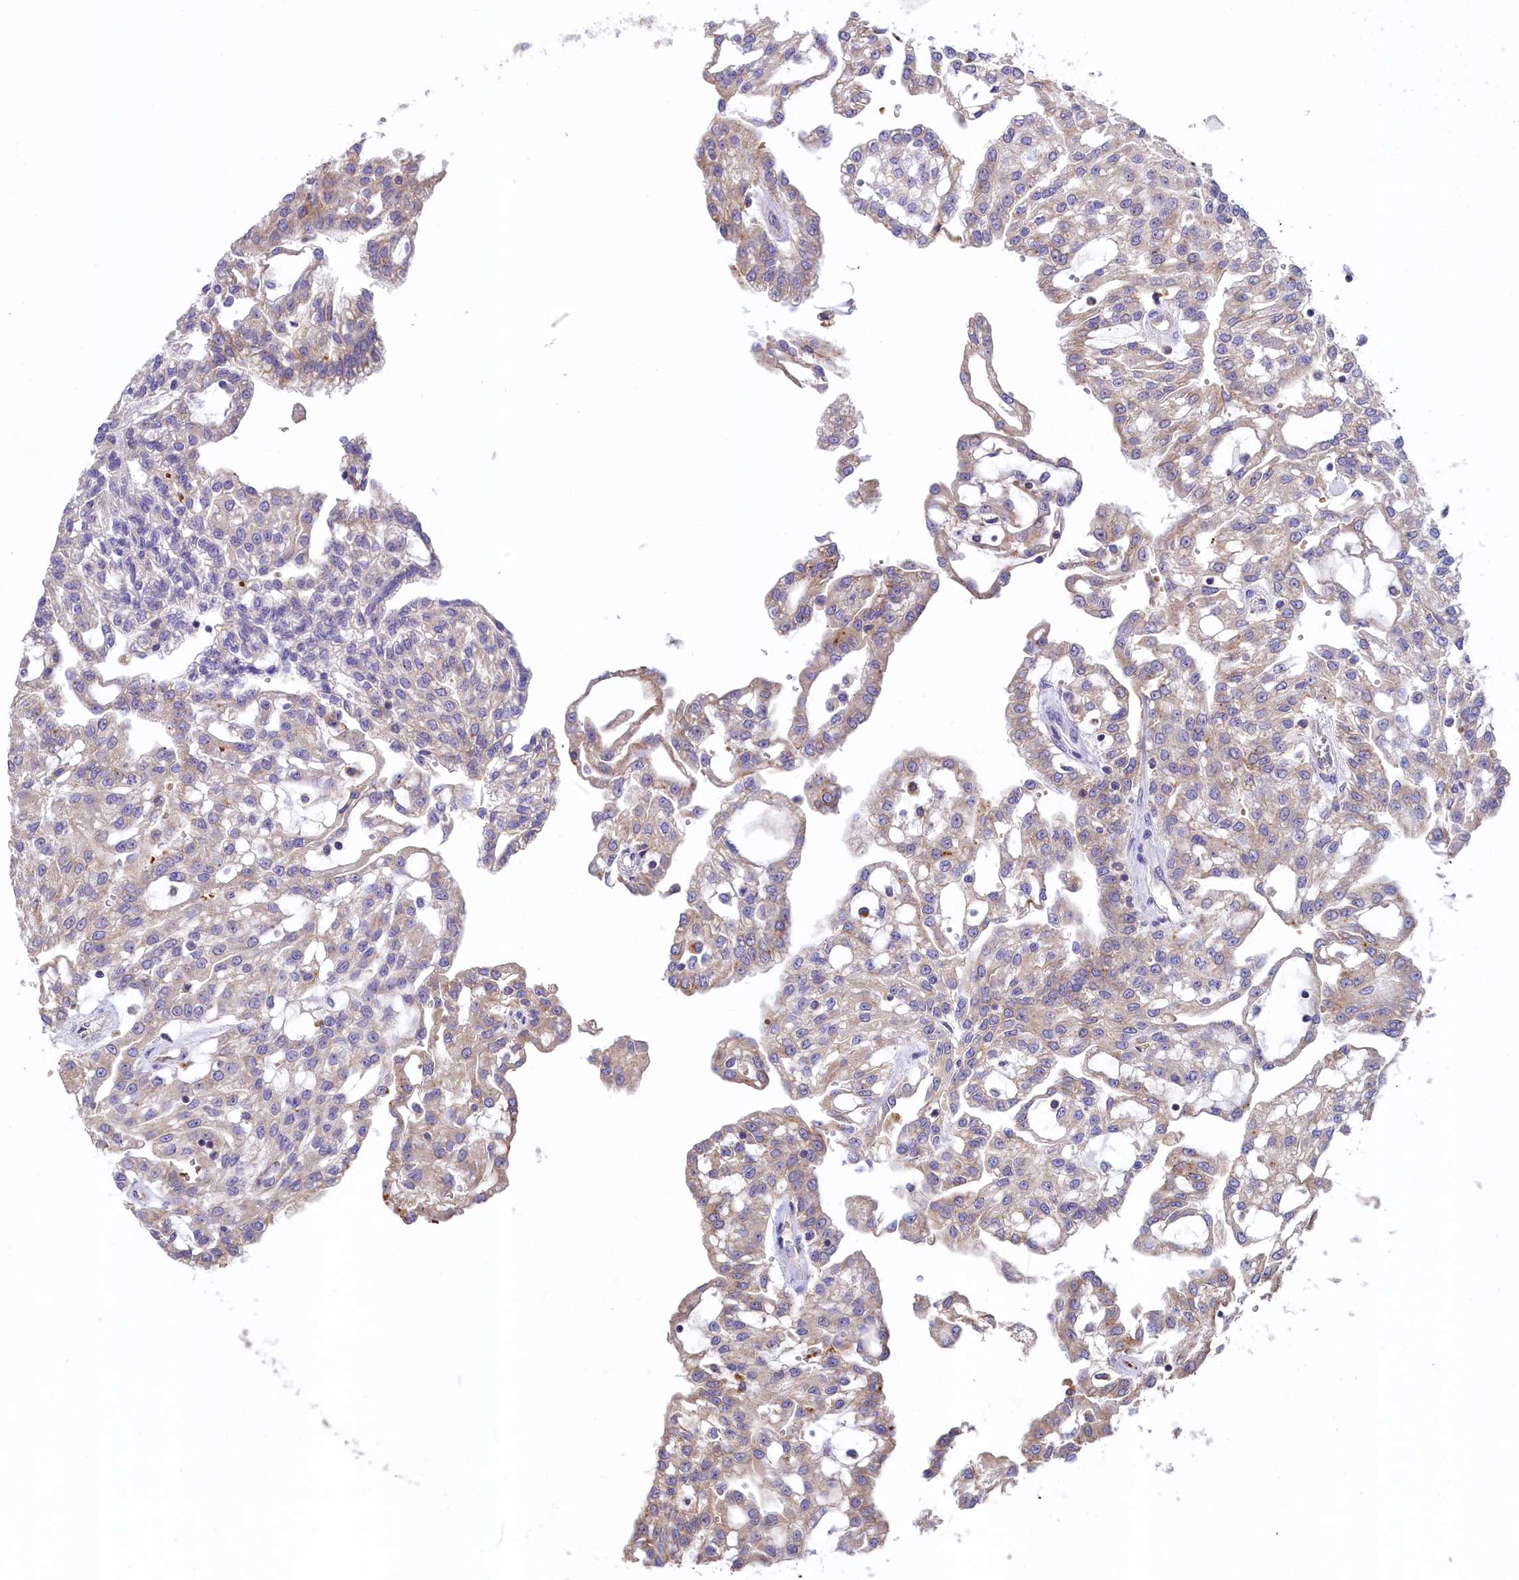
{"staining": {"intensity": "weak", "quantity": "<25%", "location": "cytoplasmic/membranous"}, "tissue": "renal cancer", "cell_type": "Tumor cells", "image_type": "cancer", "snomed": [{"axis": "morphology", "description": "Adenocarcinoma, NOS"}, {"axis": "topography", "description": "Kidney"}], "caption": "DAB (3,3'-diaminobenzidine) immunohistochemical staining of human renal adenocarcinoma shows no significant staining in tumor cells.", "gene": "HPS6", "patient": {"sex": "male", "age": 63}}